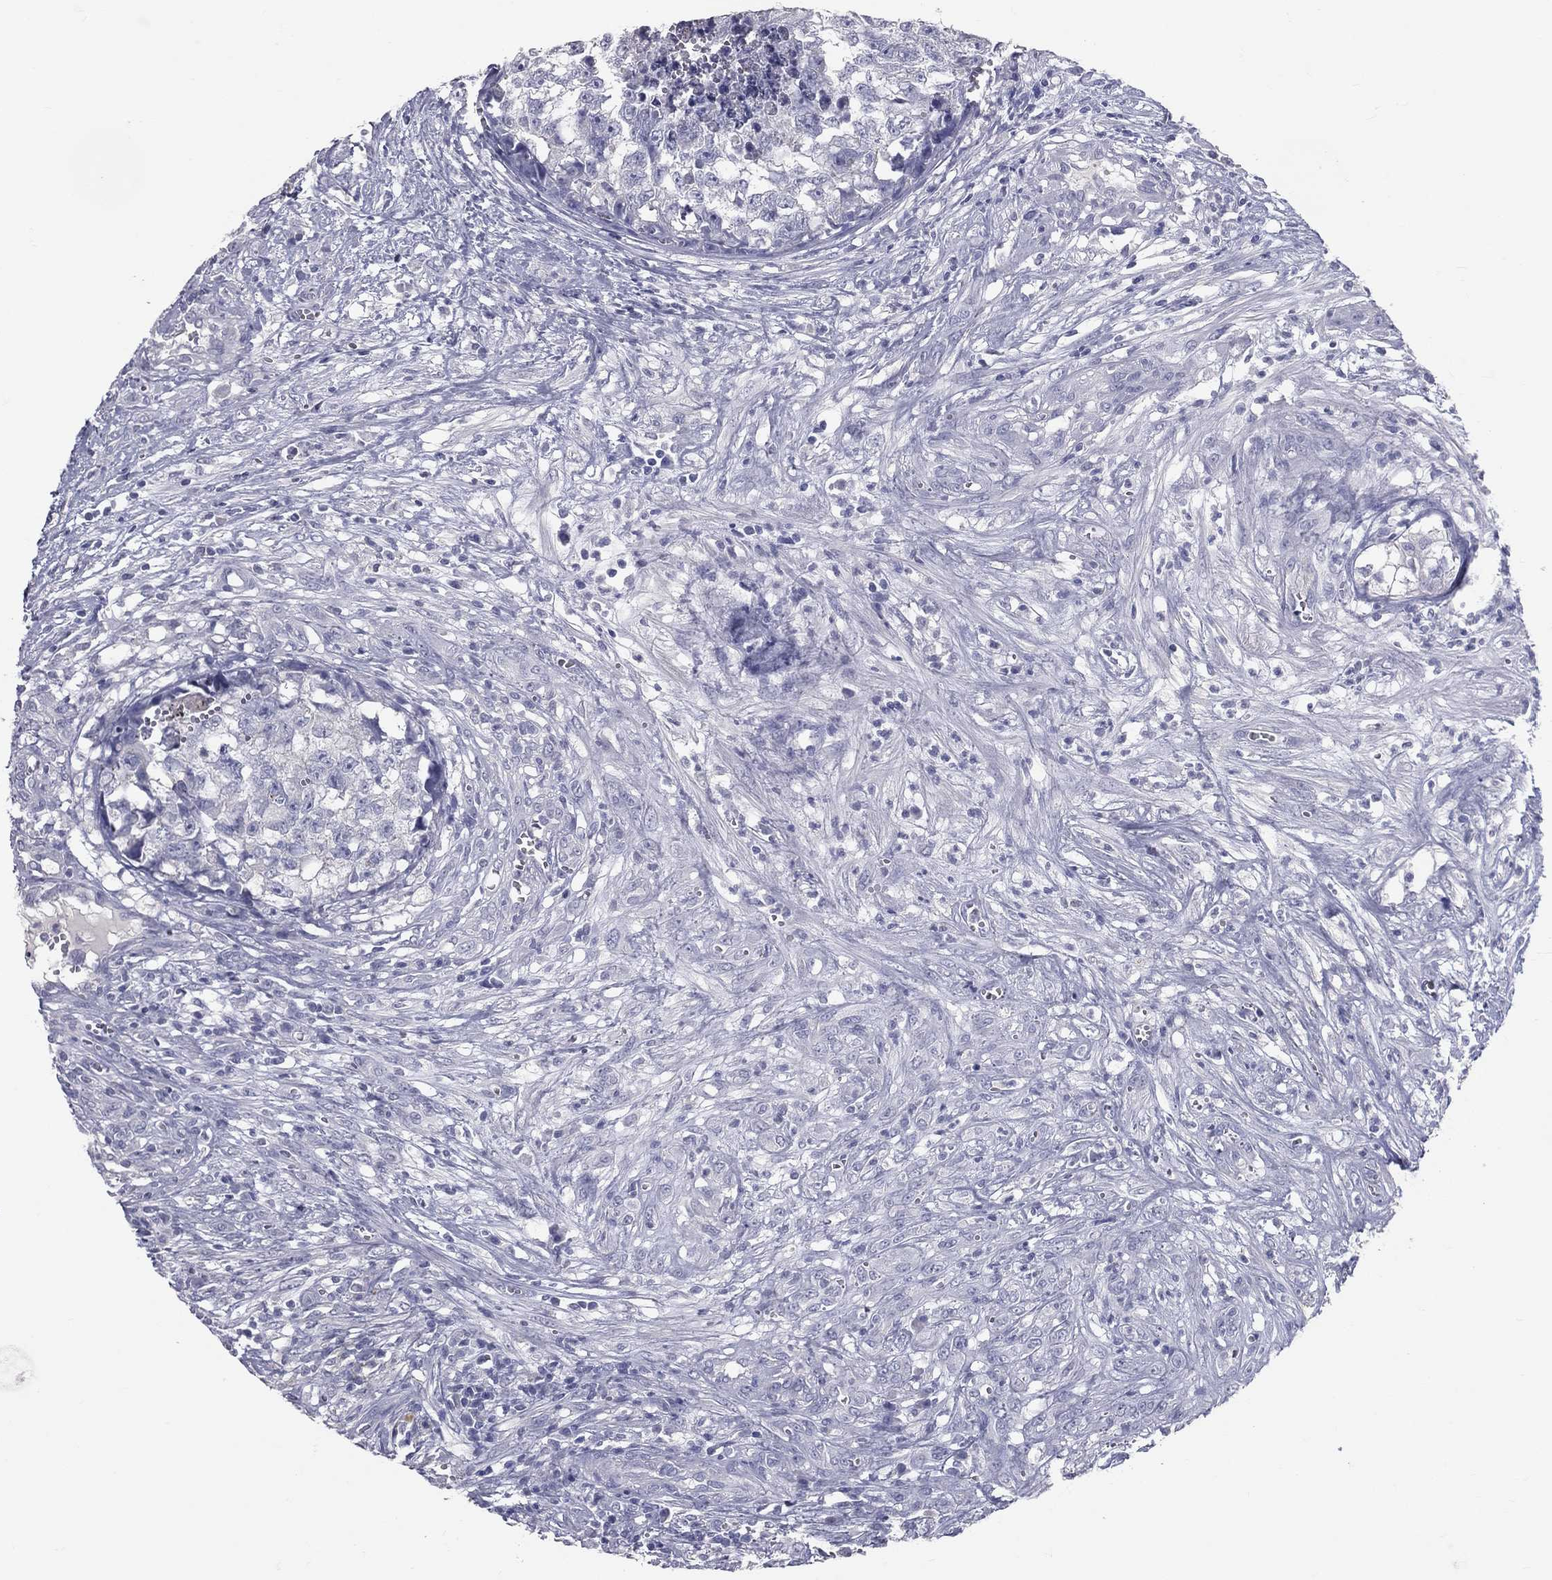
{"staining": {"intensity": "negative", "quantity": "none", "location": "none"}, "tissue": "testis cancer", "cell_type": "Tumor cells", "image_type": "cancer", "snomed": [{"axis": "morphology", "description": "Seminoma, NOS"}, {"axis": "morphology", "description": "Carcinoma, Embryonal, NOS"}, {"axis": "topography", "description": "Testis"}], "caption": "High power microscopy histopathology image of an immunohistochemistry histopathology image of testis cancer (seminoma), revealing no significant positivity in tumor cells.", "gene": "TFPI2", "patient": {"sex": "male", "age": 22}}